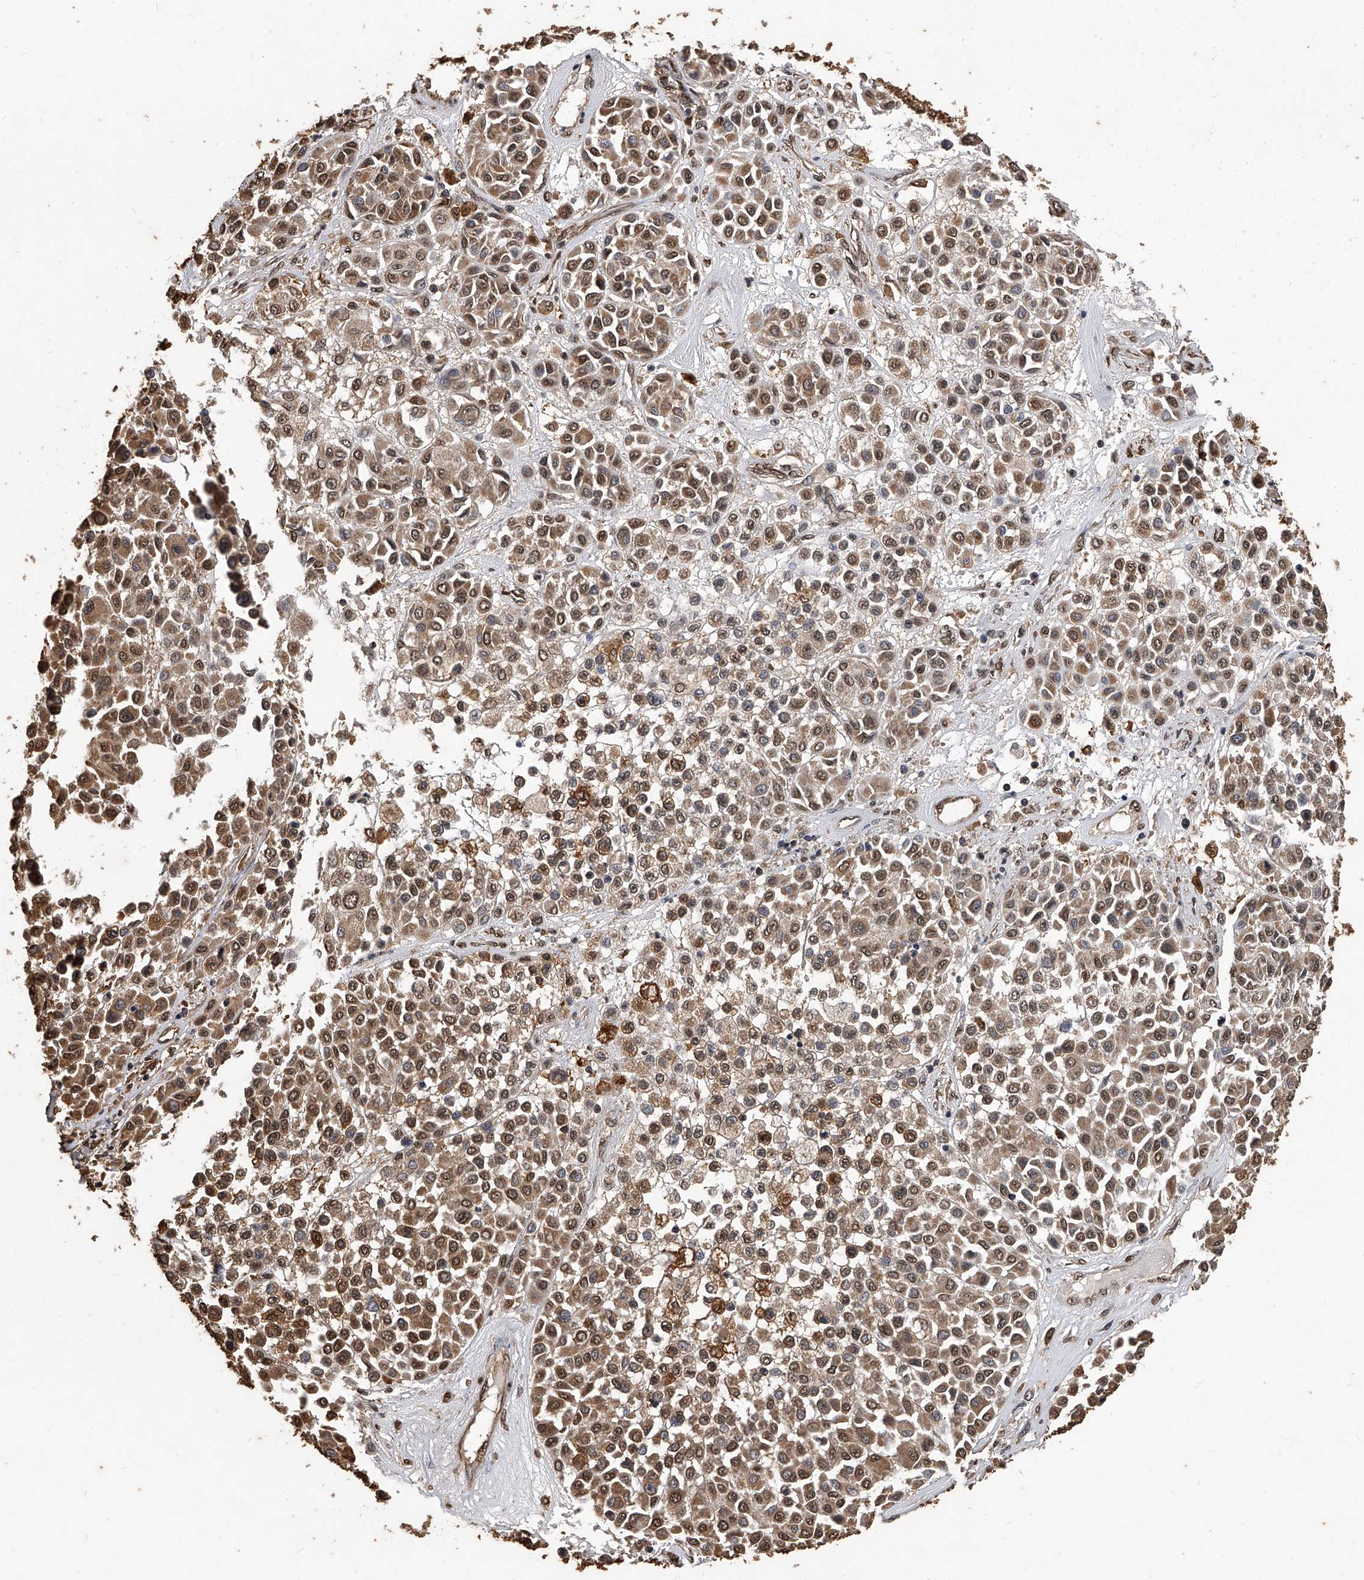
{"staining": {"intensity": "moderate", "quantity": ">75%", "location": "cytoplasmic/membranous,nuclear"}, "tissue": "melanoma", "cell_type": "Tumor cells", "image_type": "cancer", "snomed": [{"axis": "morphology", "description": "Malignant melanoma, Metastatic site"}, {"axis": "topography", "description": "Soft tissue"}], "caption": "Approximately >75% of tumor cells in malignant melanoma (metastatic site) display moderate cytoplasmic/membranous and nuclear protein positivity as visualized by brown immunohistochemical staining.", "gene": "FBXL4", "patient": {"sex": "male", "age": 41}}